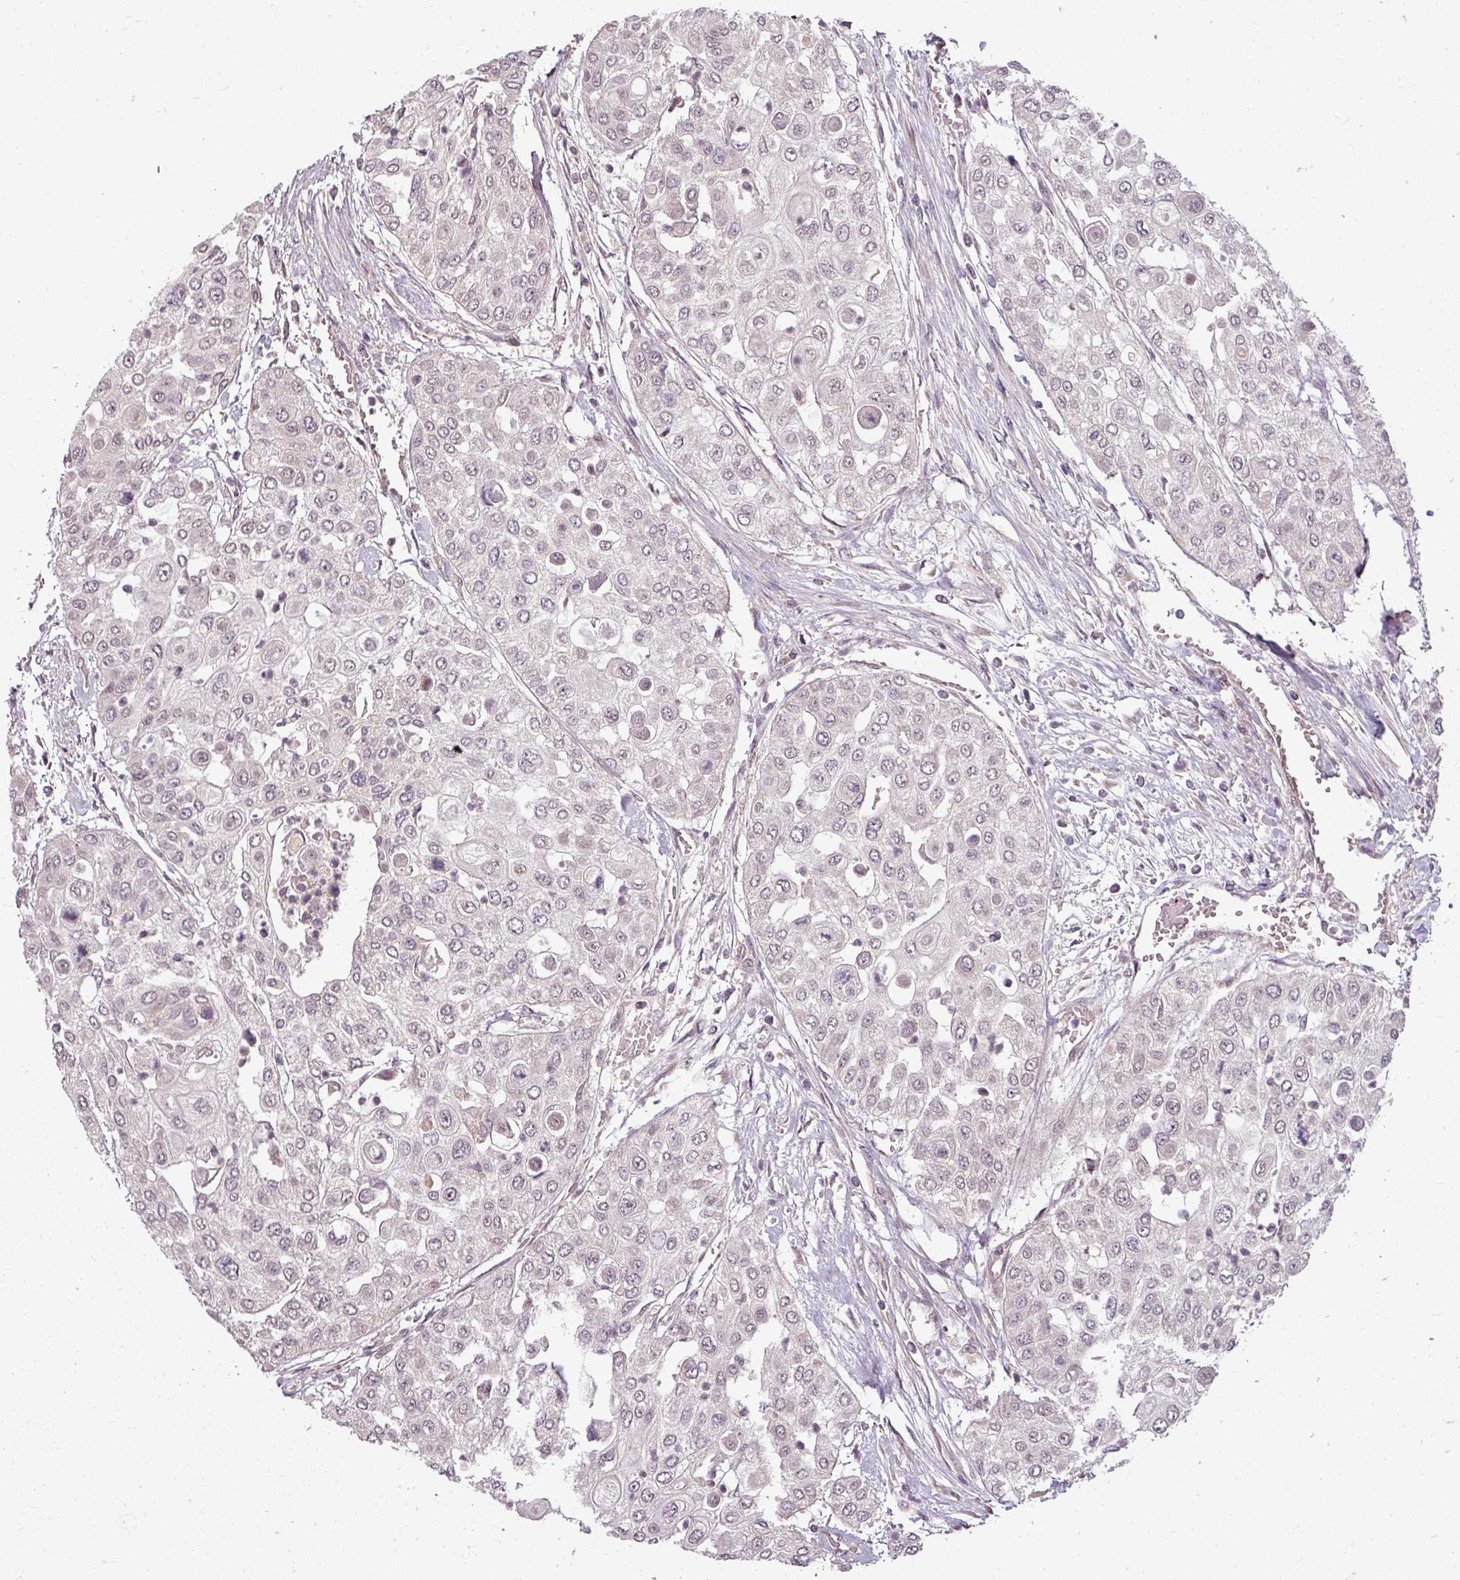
{"staining": {"intensity": "negative", "quantity": "none", "location": "none"}, "tissue": "urothelial cancer", "cell_type": "Tumor cells", "image_type": "cancer", "snomed": [{"axis": "morphology", "description": "Urothelial carcinoma, High grade"}, {"axis": "topography", "description": "Urinary bladder"}], "caption": "High-grade urothelial carcinoma stained for a protein using immunohistochemistry reveals no staining tumor cells.", "gene": "CLIC1", "patient": {"sex": "female", "age": 79}}